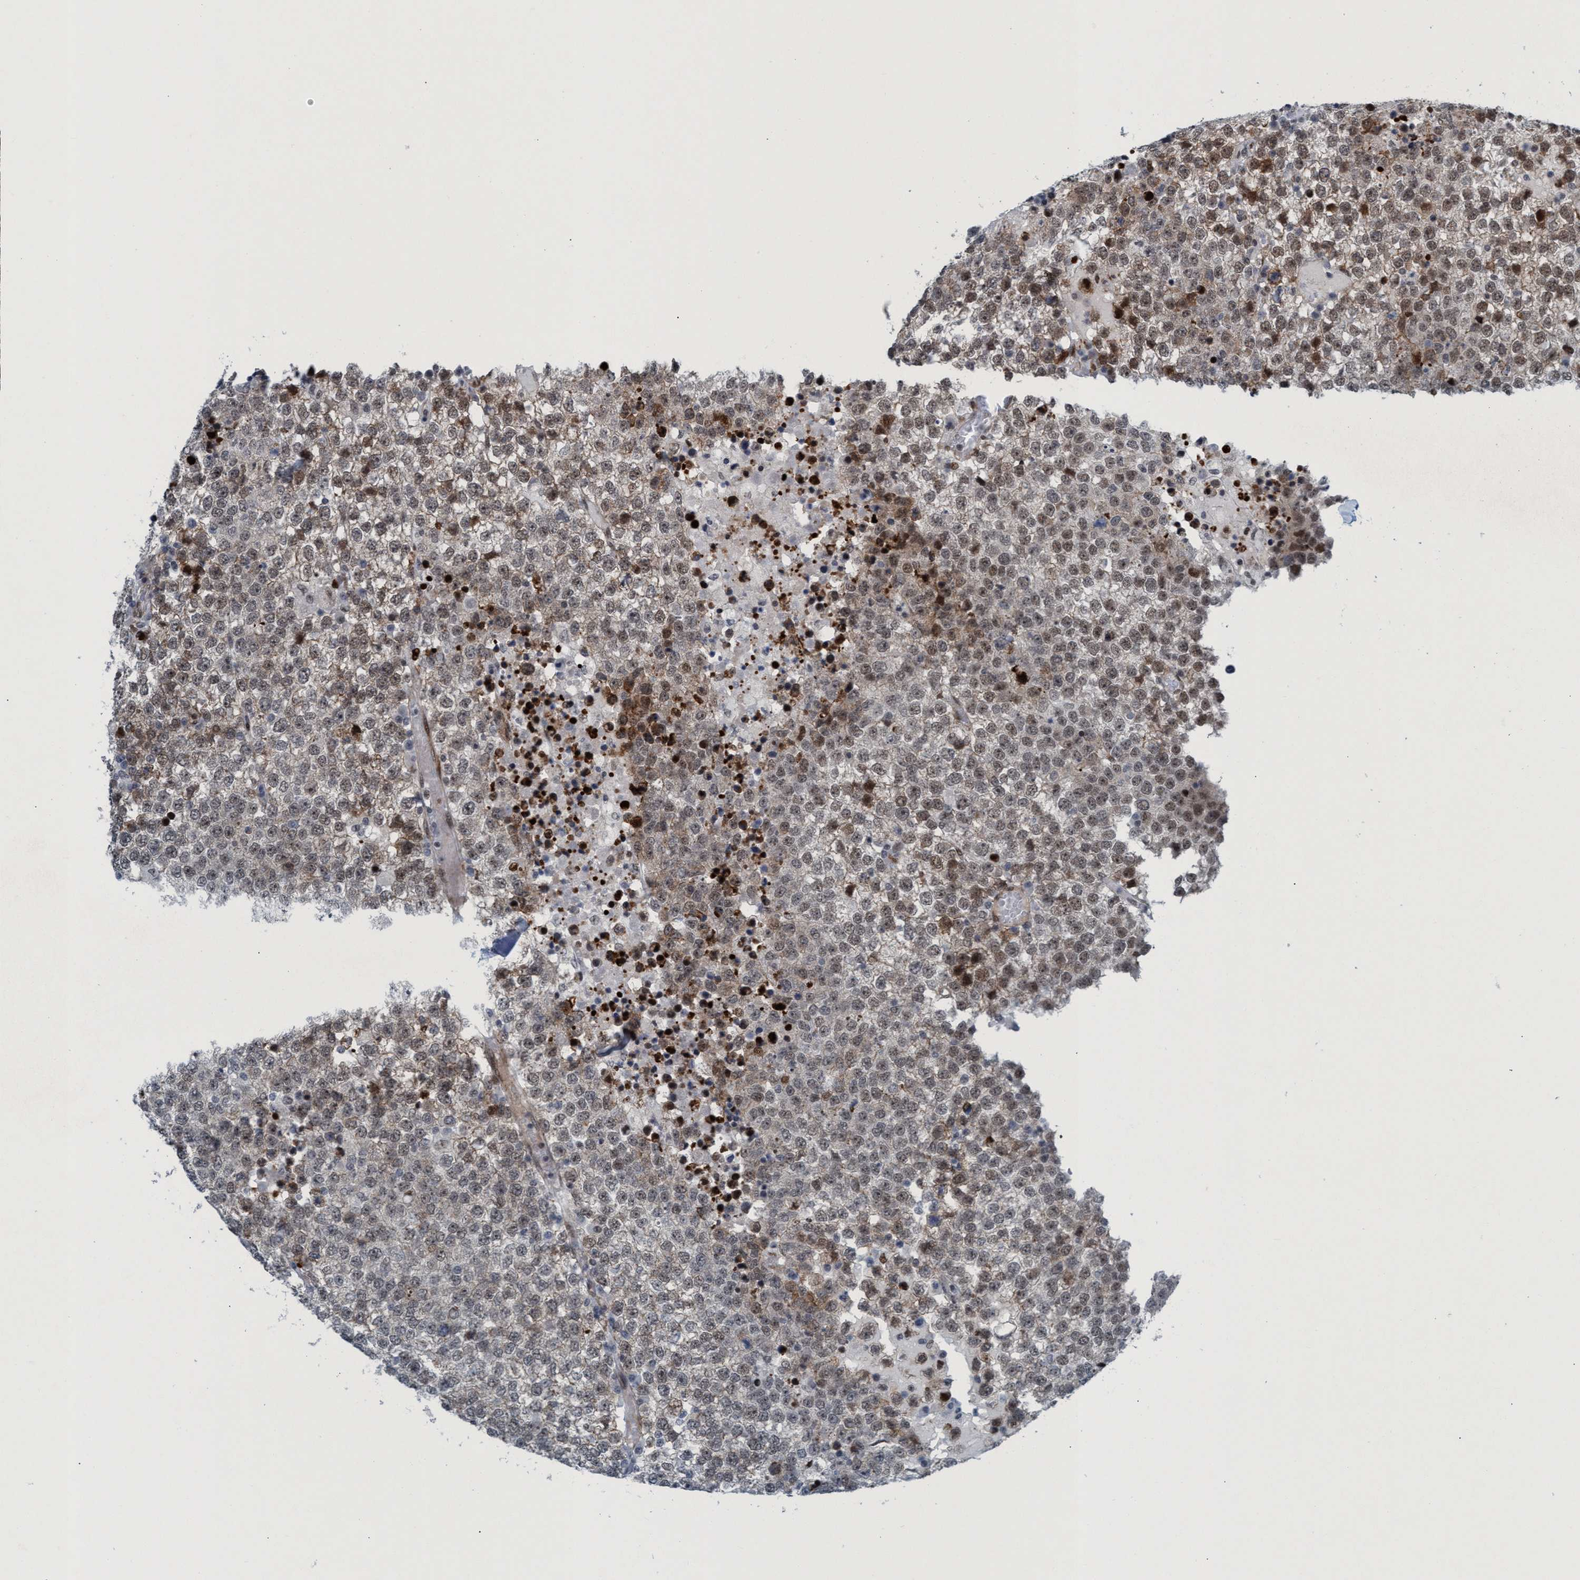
{"staining": {"intensity": "weak", "quantity": "25%-75%", "location": "nuclear"}, "tissue": "testis cancer", "cell_type": "Tumor cells", "image_type": "cancer", "snomed": [{"axis": "morphology", "description": "Seminoma, NOS"}, {"axis": "topography", "description": "Testis"}], "caption": "DAB (3,3'-diaminobenzidine) immunohistochemical staining of testis seminoma demonstrates weak nuclear protein positivity in approximately 25%-75% of tumor cells.", "gene": "CWC27", "patient": {"sex": "male", "age": 65}}